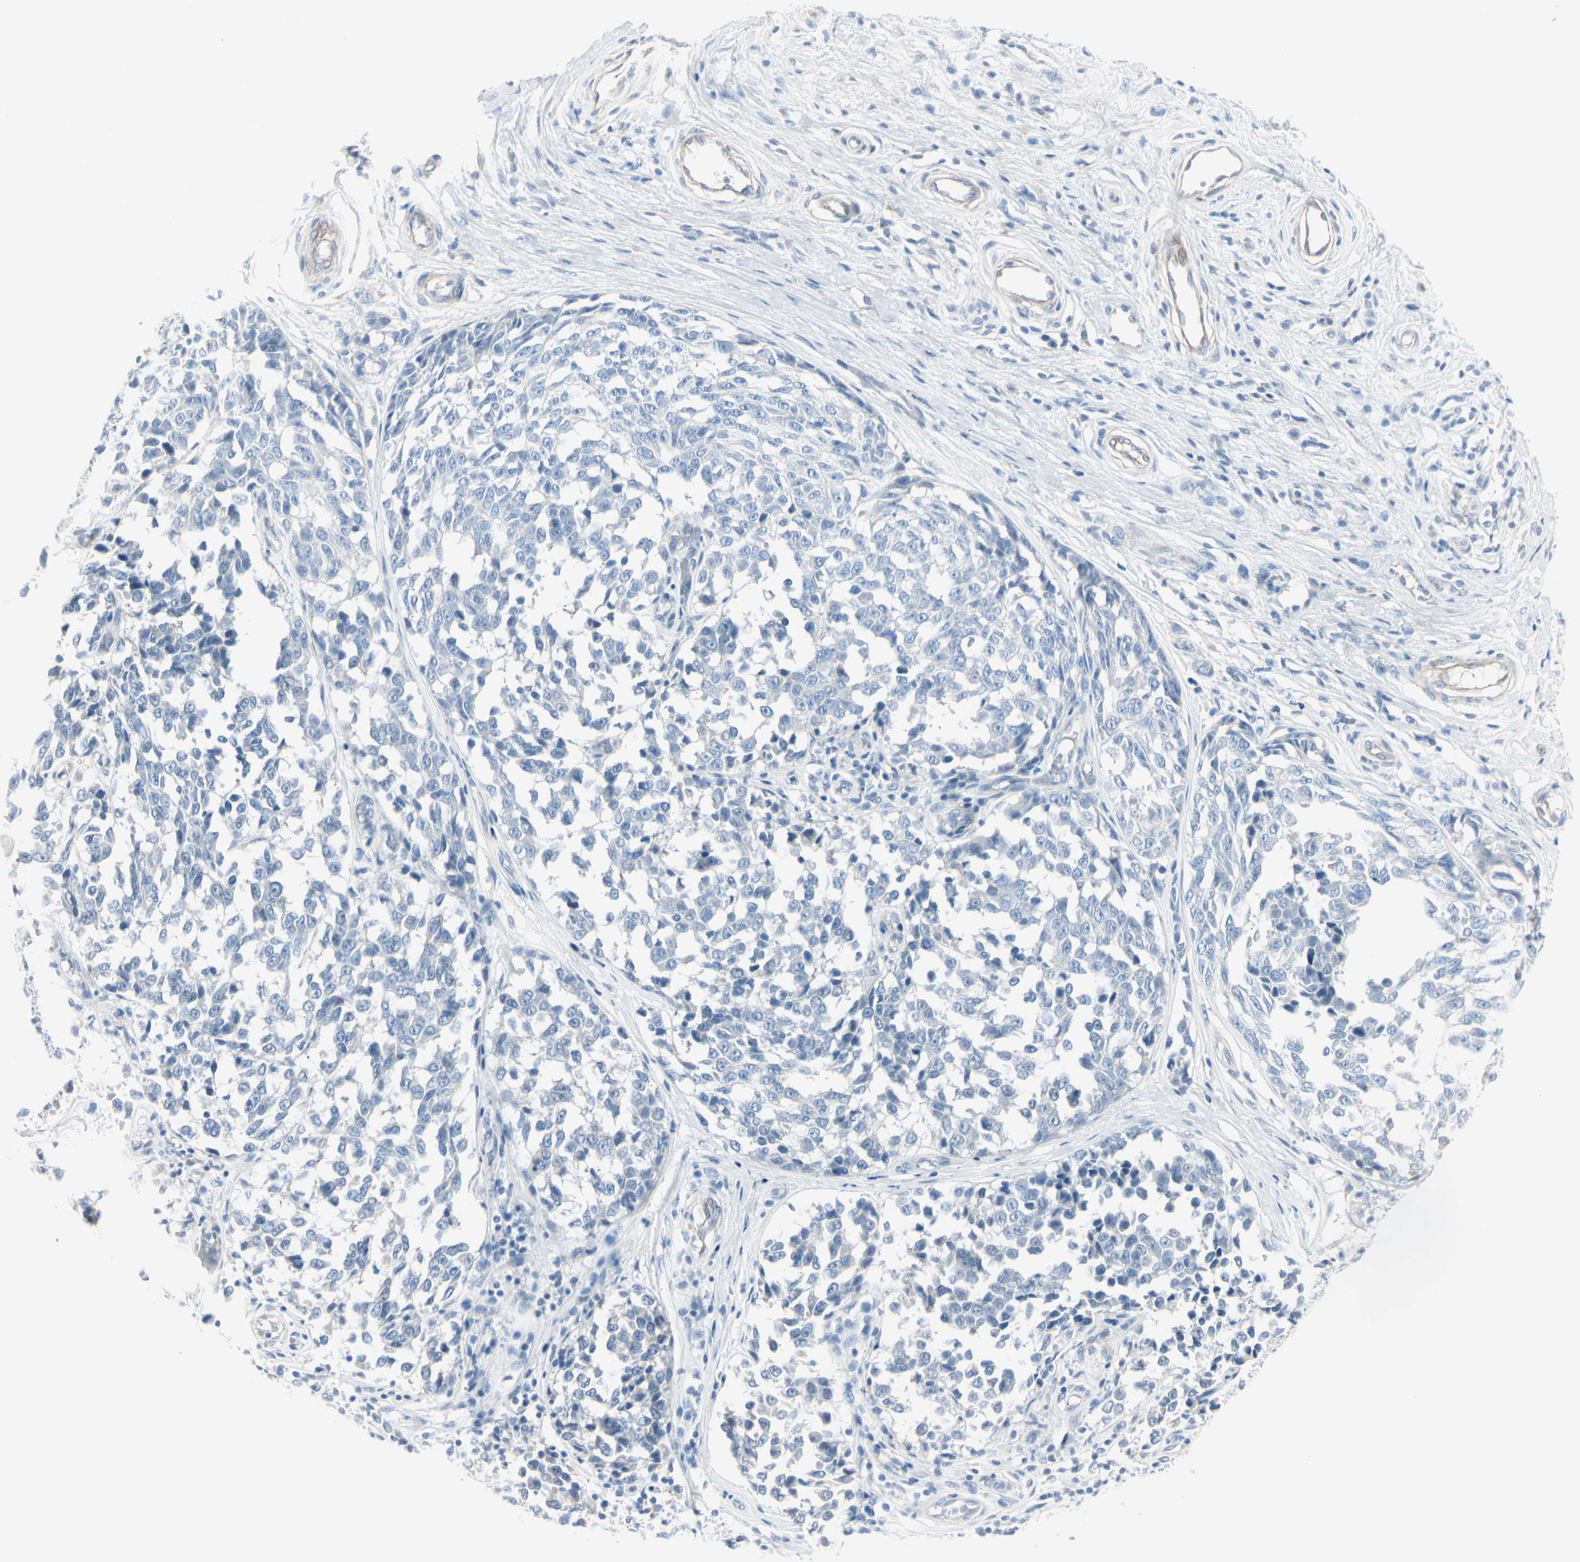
{"staining": {"intensity": "negative", "quantity": "none", "location": "none"}, "tissue": "melanoma", "cell_type": "Tumor cells", "image_type": "cancer", "snomed": [{"axis": "morphology", "description": "Malignant melanoma, NOS"}, {"axis": "topography", "description": "Skin"}], "caption": "Immunohistochemical staining of melanoma exhibits no significant positivity in tumor cells.", "gene": "CDHR5", "patient": {"sex": "female", "age": 64}}